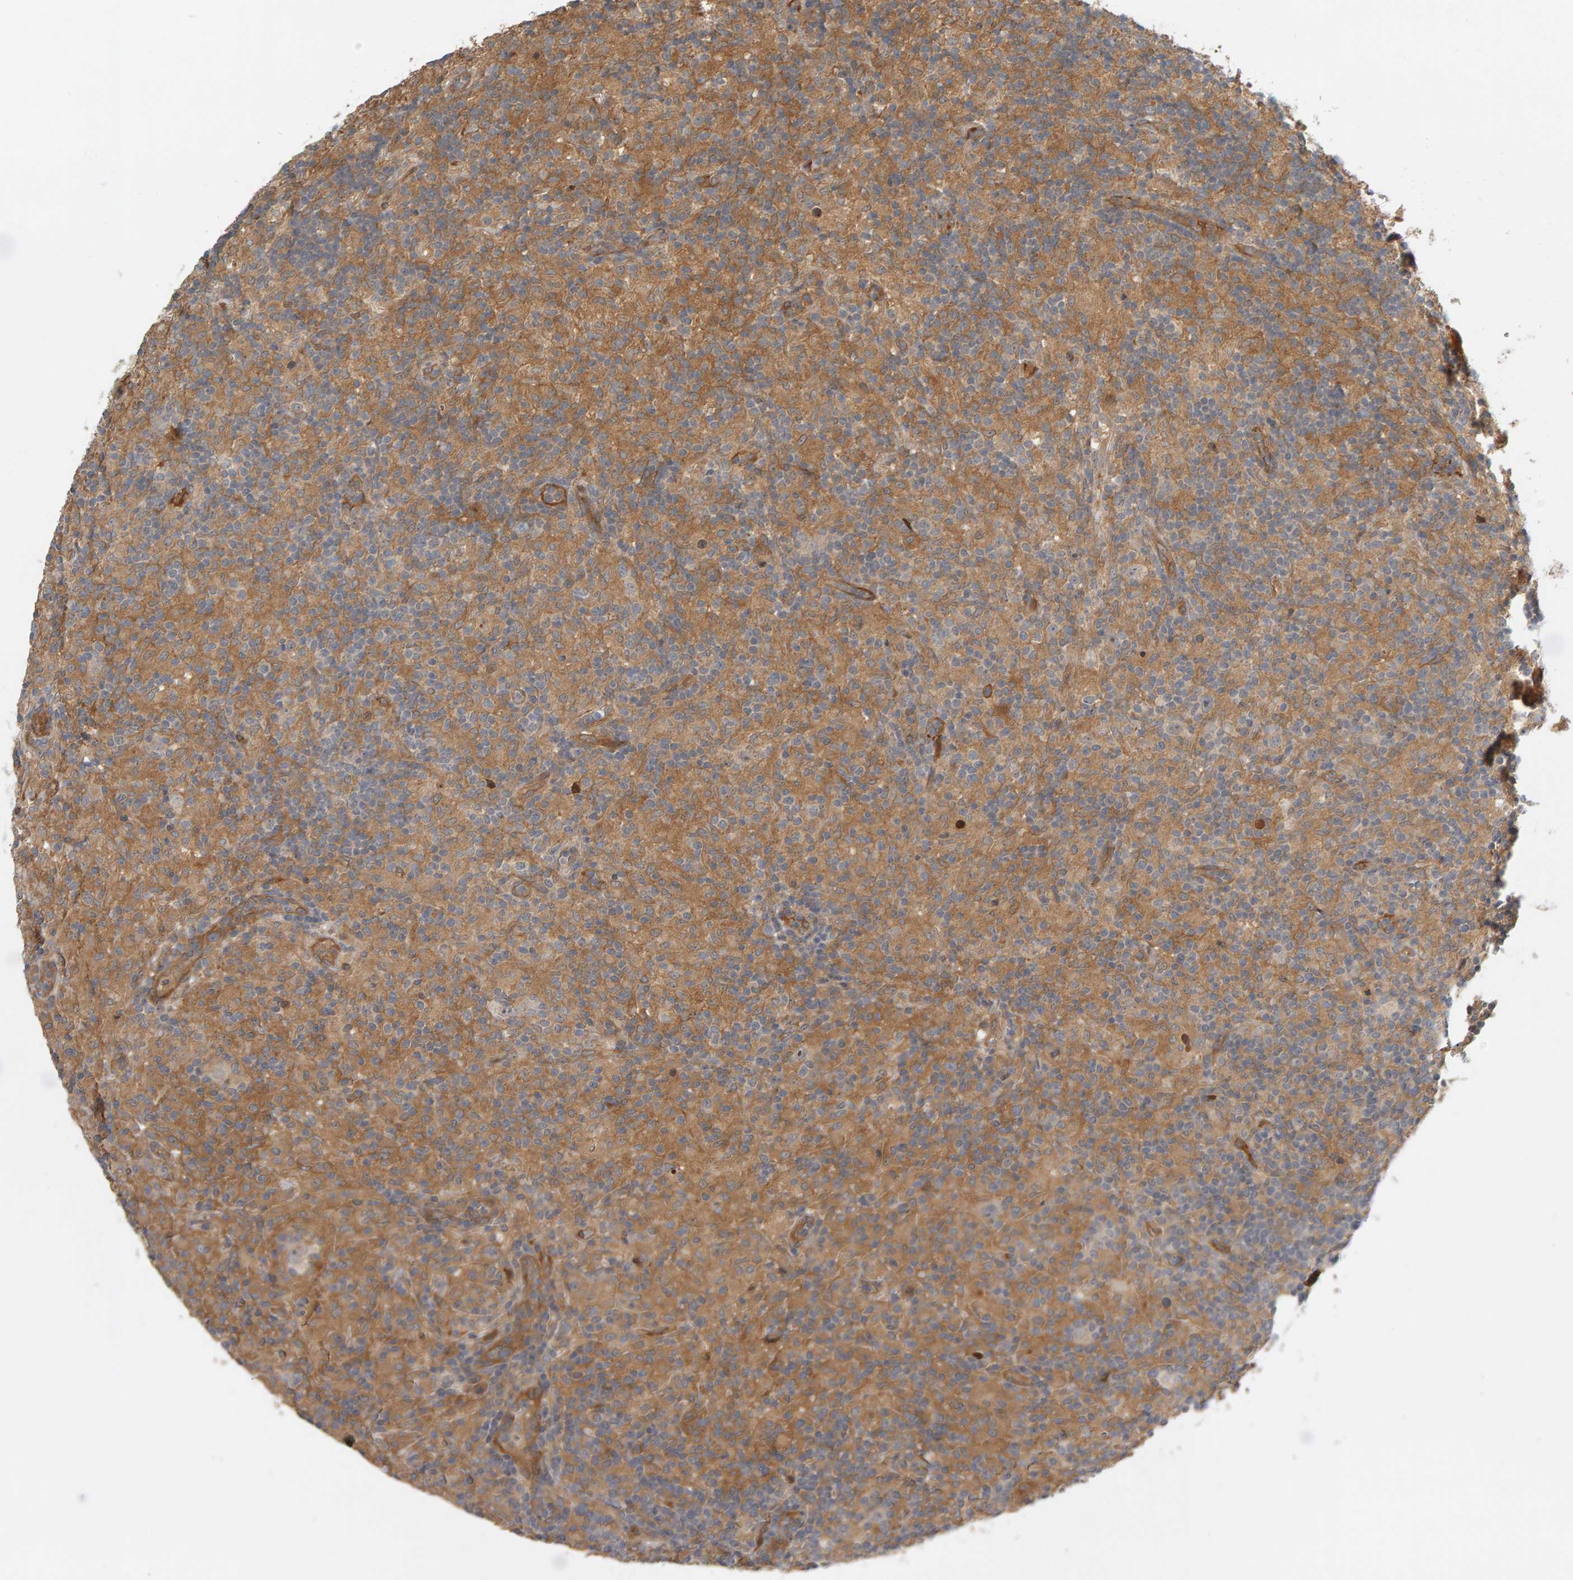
{"staining": {"intensity": "negative", "quantity": "none", "location": "none"}, "tissue": "lymphoma", "cell_type": "Tumor cells", "image_type": "cancer", "snomed": [{"axis": "morphology", "description": "Hodgkin's disease, NOS"}, {"axis": "topography", "description": "Lymph node"}], "caption": "Human lymphoma stained for a protein using immunohistochemistry (IHC) demonstrates no positivity in tumor cells.", "gene": "ZNF160", "patient": {"sex": "male", "age": 70}}